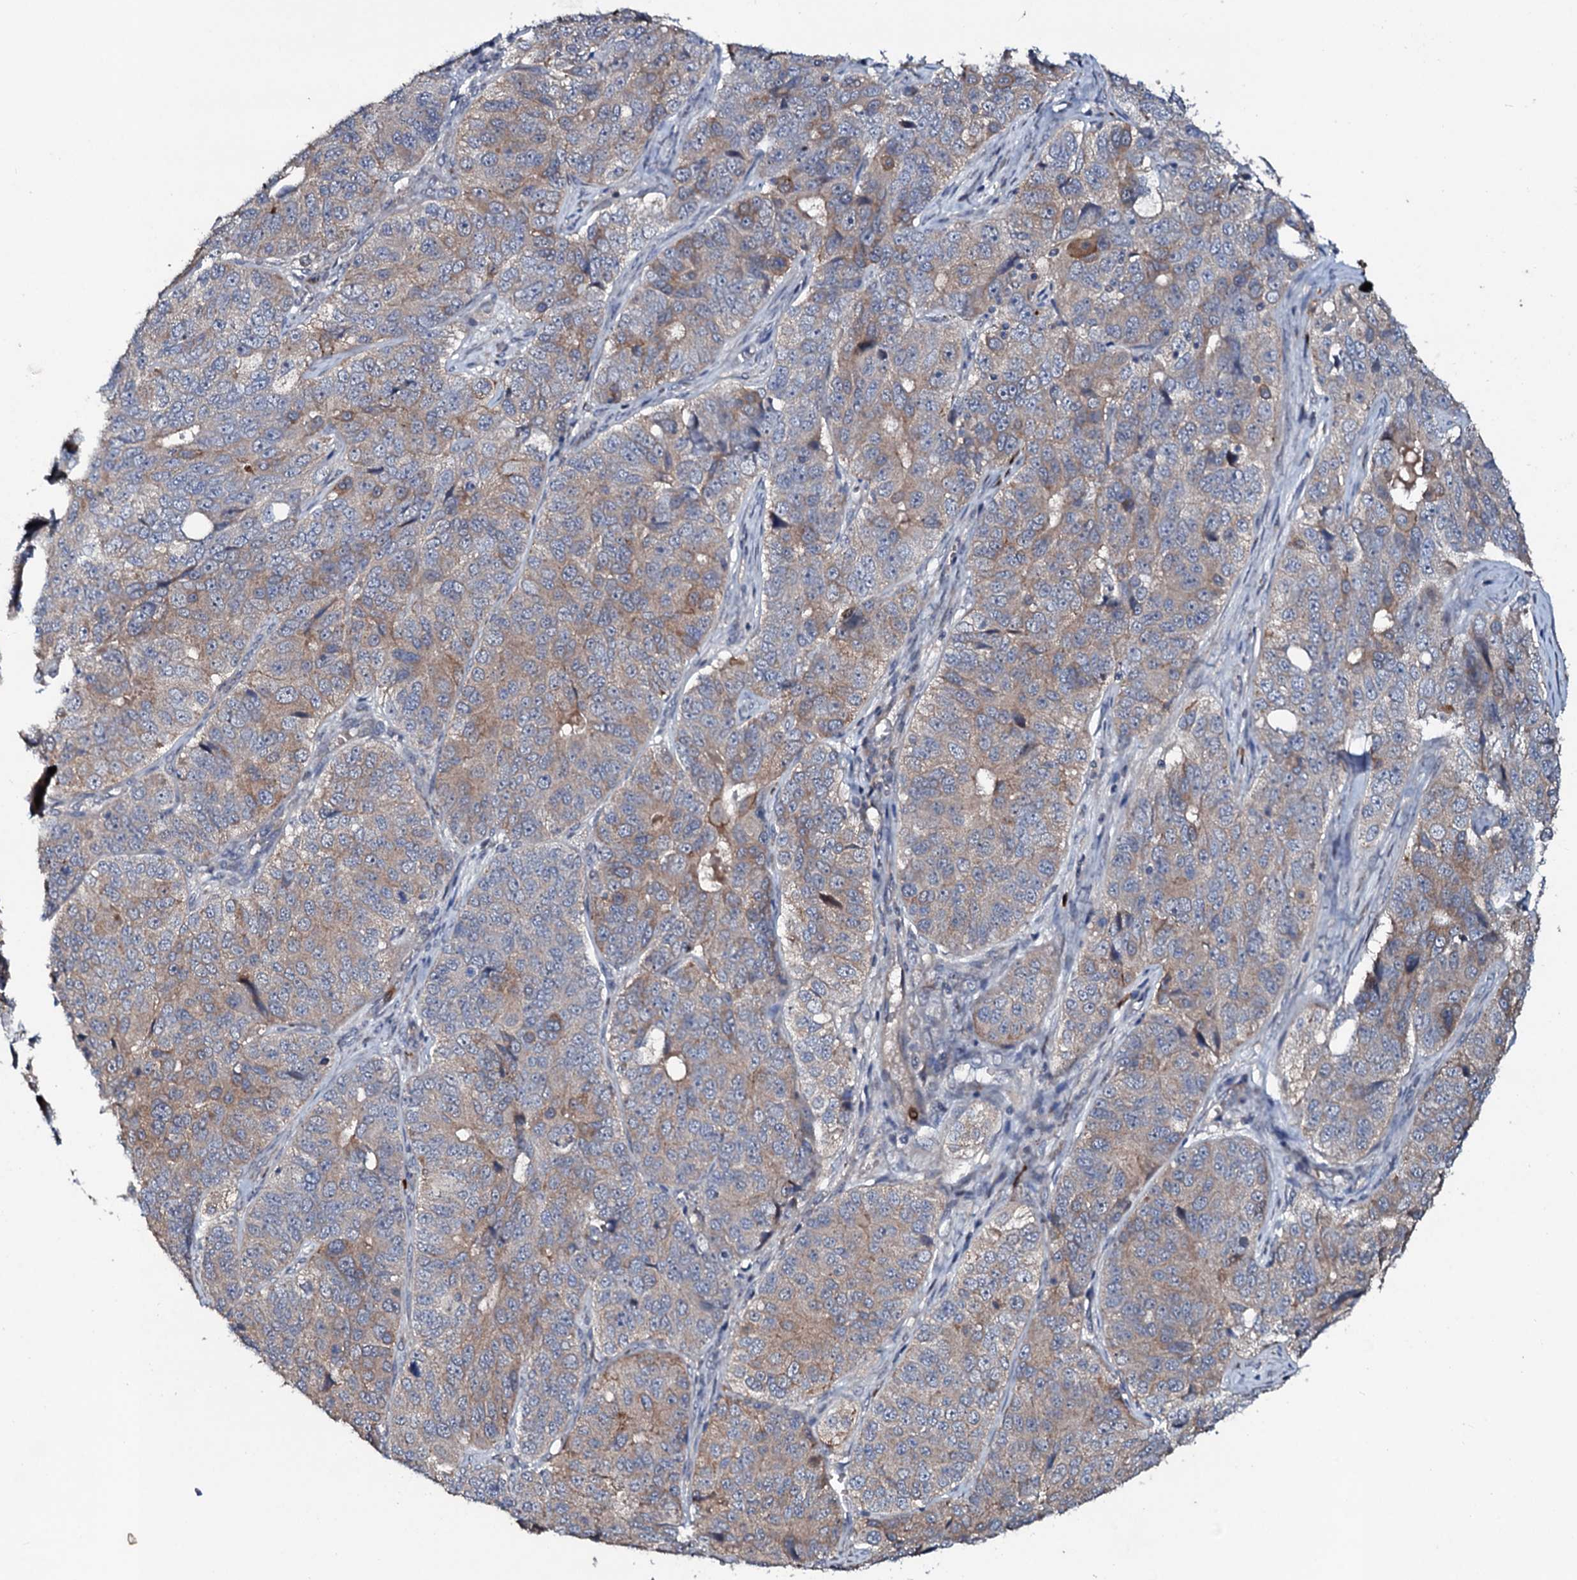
{"staining": {"intensity": "weak", "quantity": ">75%", "location": "cytoplasmic/membranous"}, "tissue": "ovarian cancer", "cell_type": "Tumor cells", "image_type": "cancer", "snomed": [{"axis": "morphology", "description": "Carcinoma, endometroid"}, {"axis": "topography", "description": "Ovary"}], "caption": "IHC image of endometroid carcinoma (ovarian) stained for a protein (brown), which demonstrates low levels of weak cytoplasmic/membranous positivity in approximately >75% of tumor cells.", "gene": "COG6", "patient": {"sex": "female", "age": 51}}